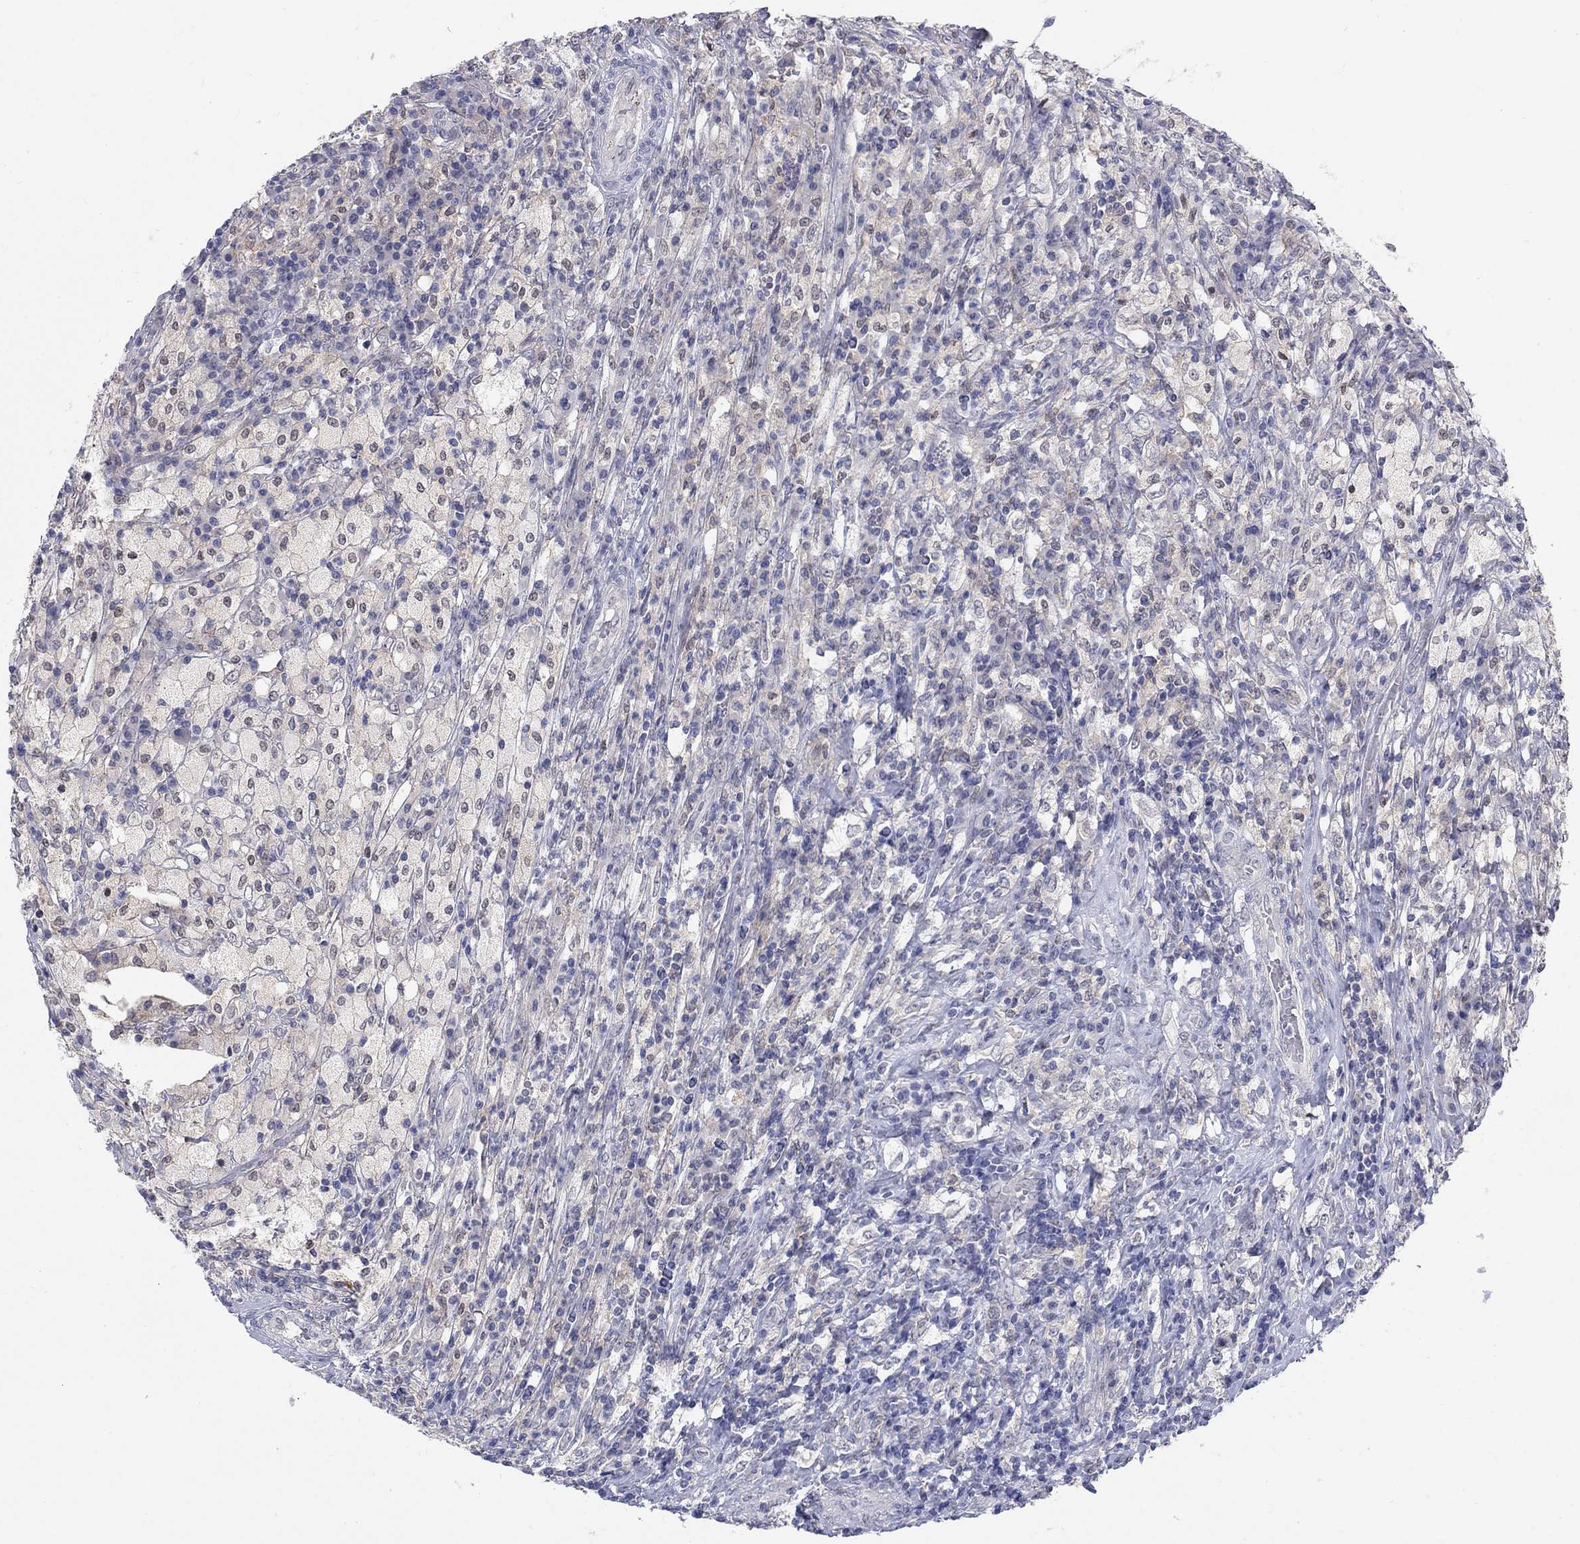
{"staining": {"intensity": "negative", "quantity": "none", "location": "none"}, "tissue": "testis cancer", "cell_type": "Tumor cells", "image_type": "cancer", "snomed": [{"axis": "morphology", "description": "Necrosis, NOS"}, {"axis": "morphology", "description": "Carcinoma, Embryonal, NOS"}, {"axis": "topography", "description": "Testis"}], "caption": "Human embryonal carcinoma (testis) stained for a protein using immunohistochemistry demonstrates no staining in tumor cells.", "gene": "EGFLAM", "patient": {"sex": "male", "age": 19}}